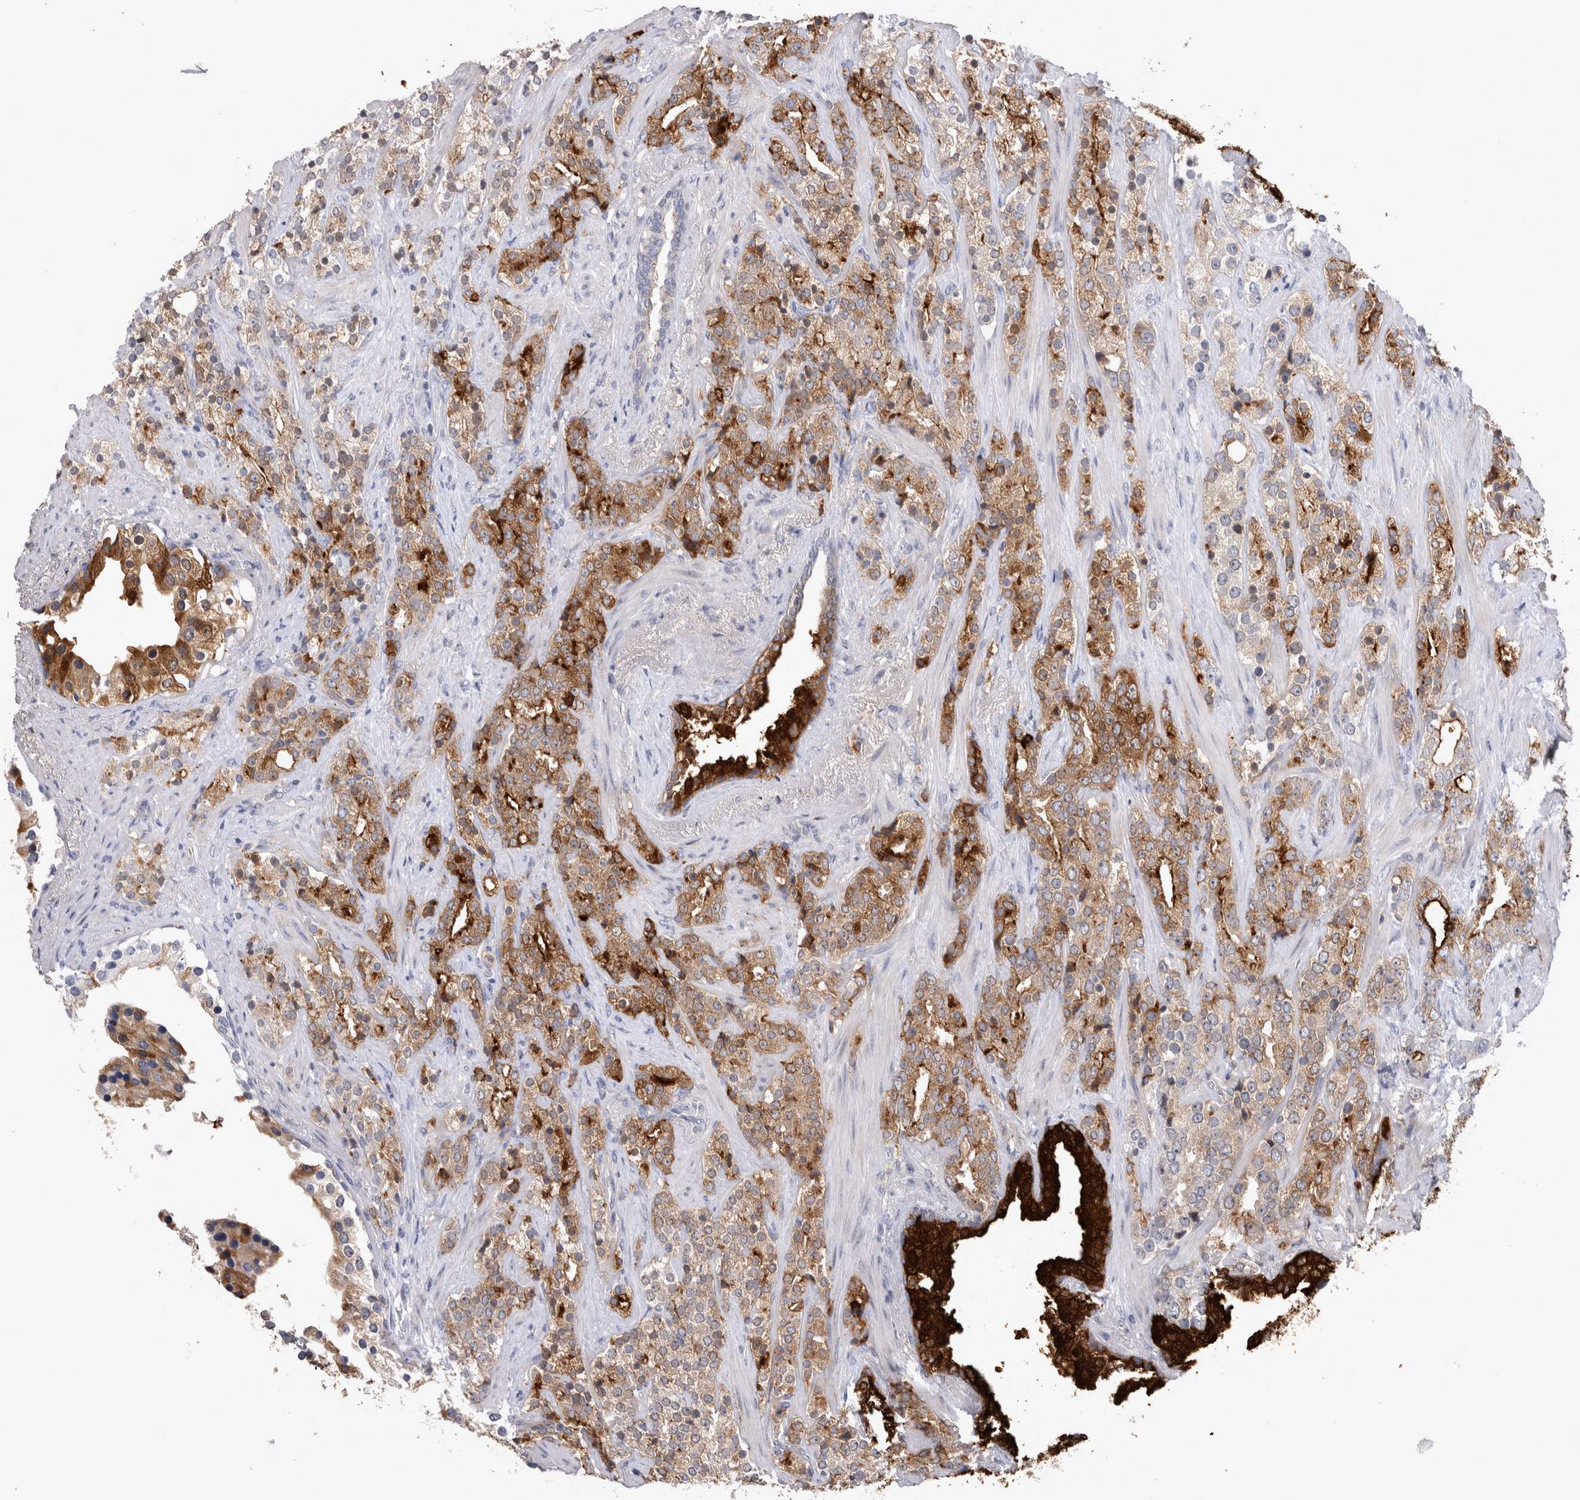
{"staining": {"intensity": "moderate", "quantity": ">75%", "location": "cytoplasmic/membranous"}, "tissue": "prostate cancer", "cell_type": "Tumor cells", "image_type": "cancer", "snomed": [{"axis": "morphology", "description": "Adenocarcinoma, High grade"}, {"axis": "topography", "description": "Prostate"}], "caption": "This is an image of IHC staining of prostate cancer, which shows moderate positivity in the cytoplasmic/membranous of tumor cells.", "gene": "MSMB", "patient": {"sex": "male", "age": 71}}